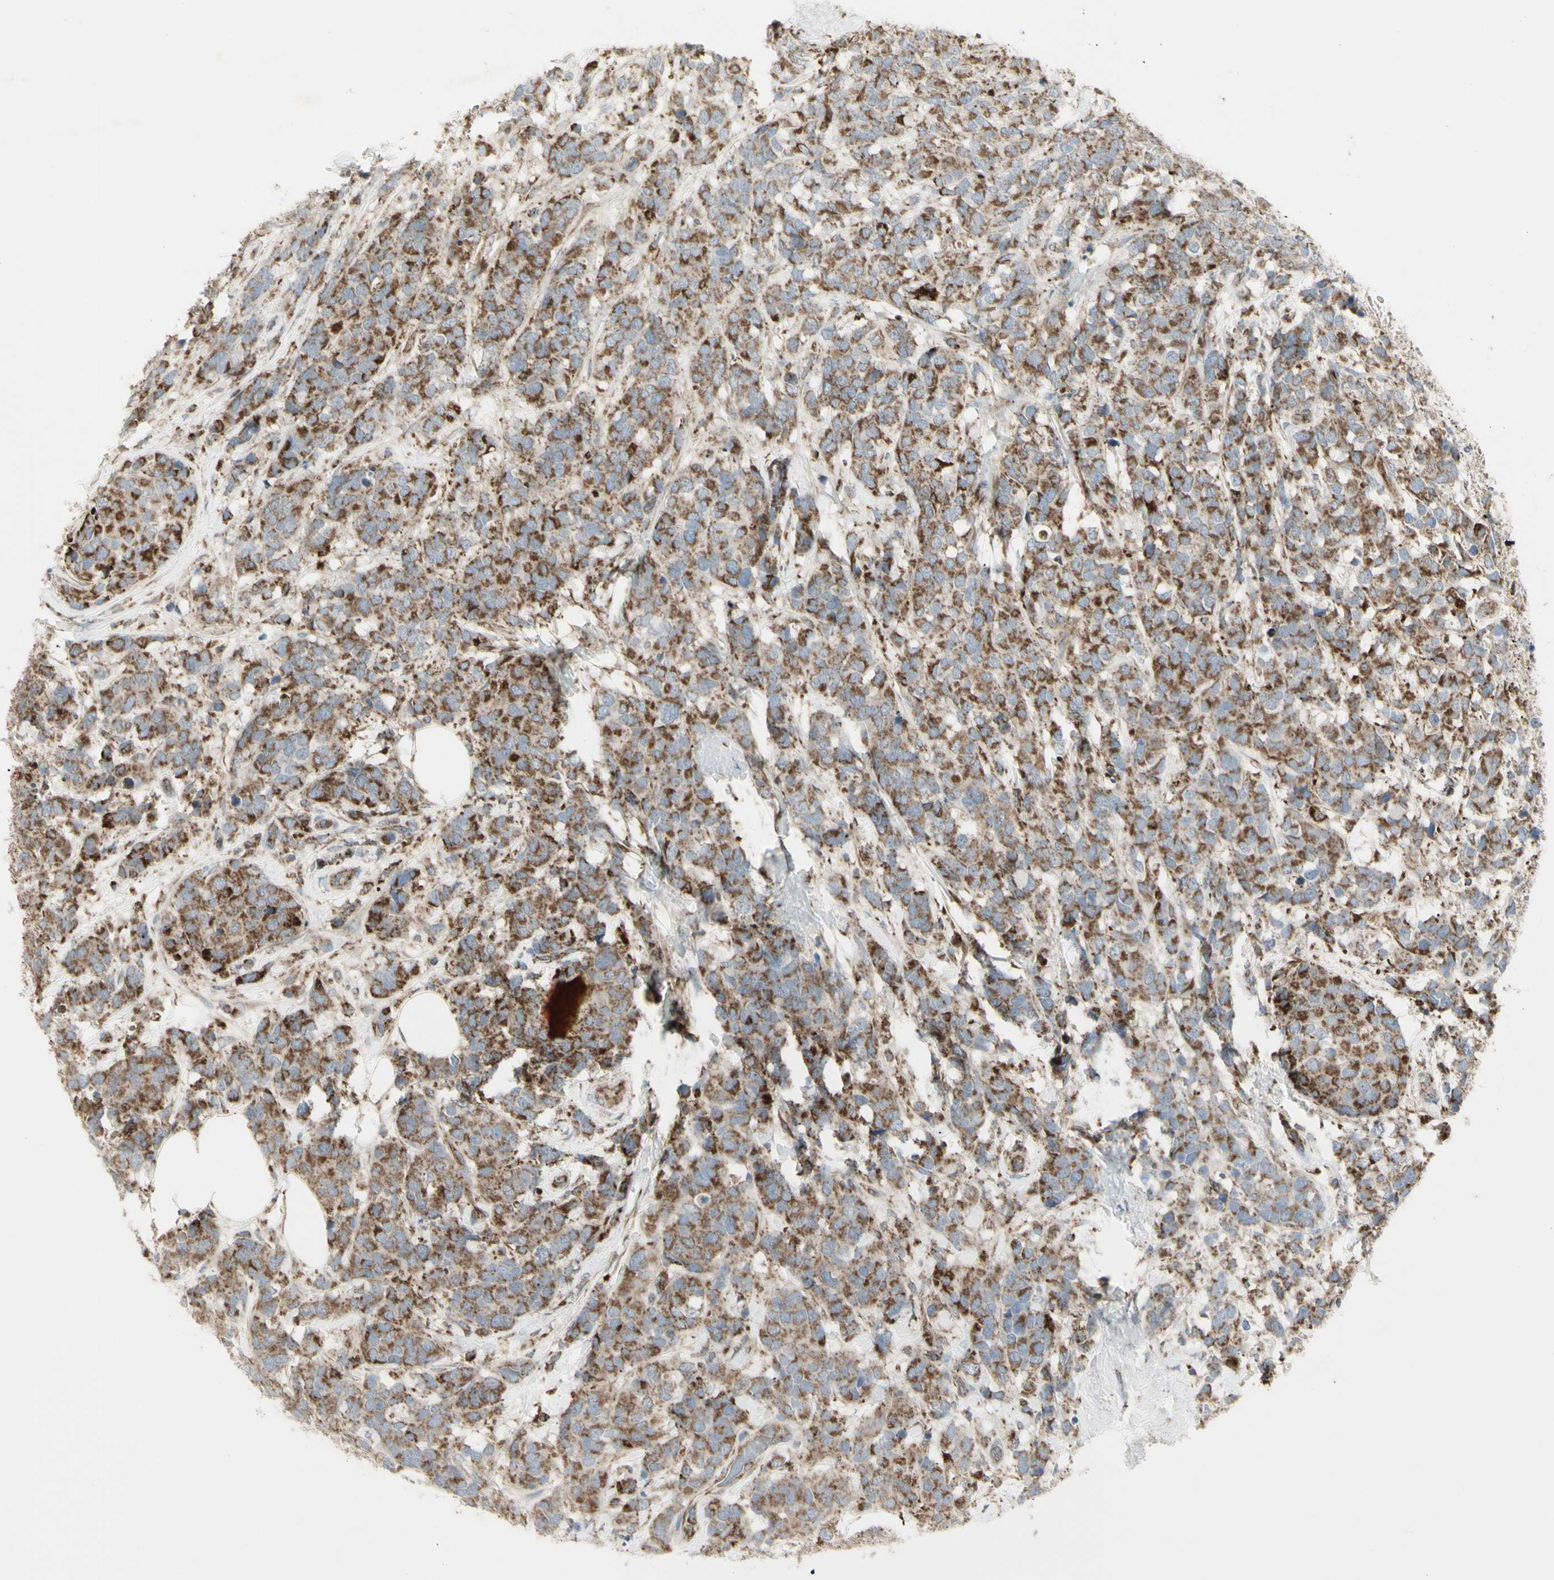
{"staining": {"intensity": "strong", "quantity": ">75%", "location": "cytoplasmic/membranous"}, "tissue": "breast cancer", "cell_type": "Tumor cells", "image_type": "cancer", "snomed": [{"axis": "morphology", "description": "Lobular carcinoma"}, {"axis": "topography", "description": "Breast"}], "caption": "Immunohistochemical staining of breast lobular carcinoma displays high levels of strong cytoplasmic/membranous staining in approximately >75% of tumor cells. Nuclei are stained in blue.", "gene": "CYB5R1", "patient": {"sex": "female", "age": 59}}